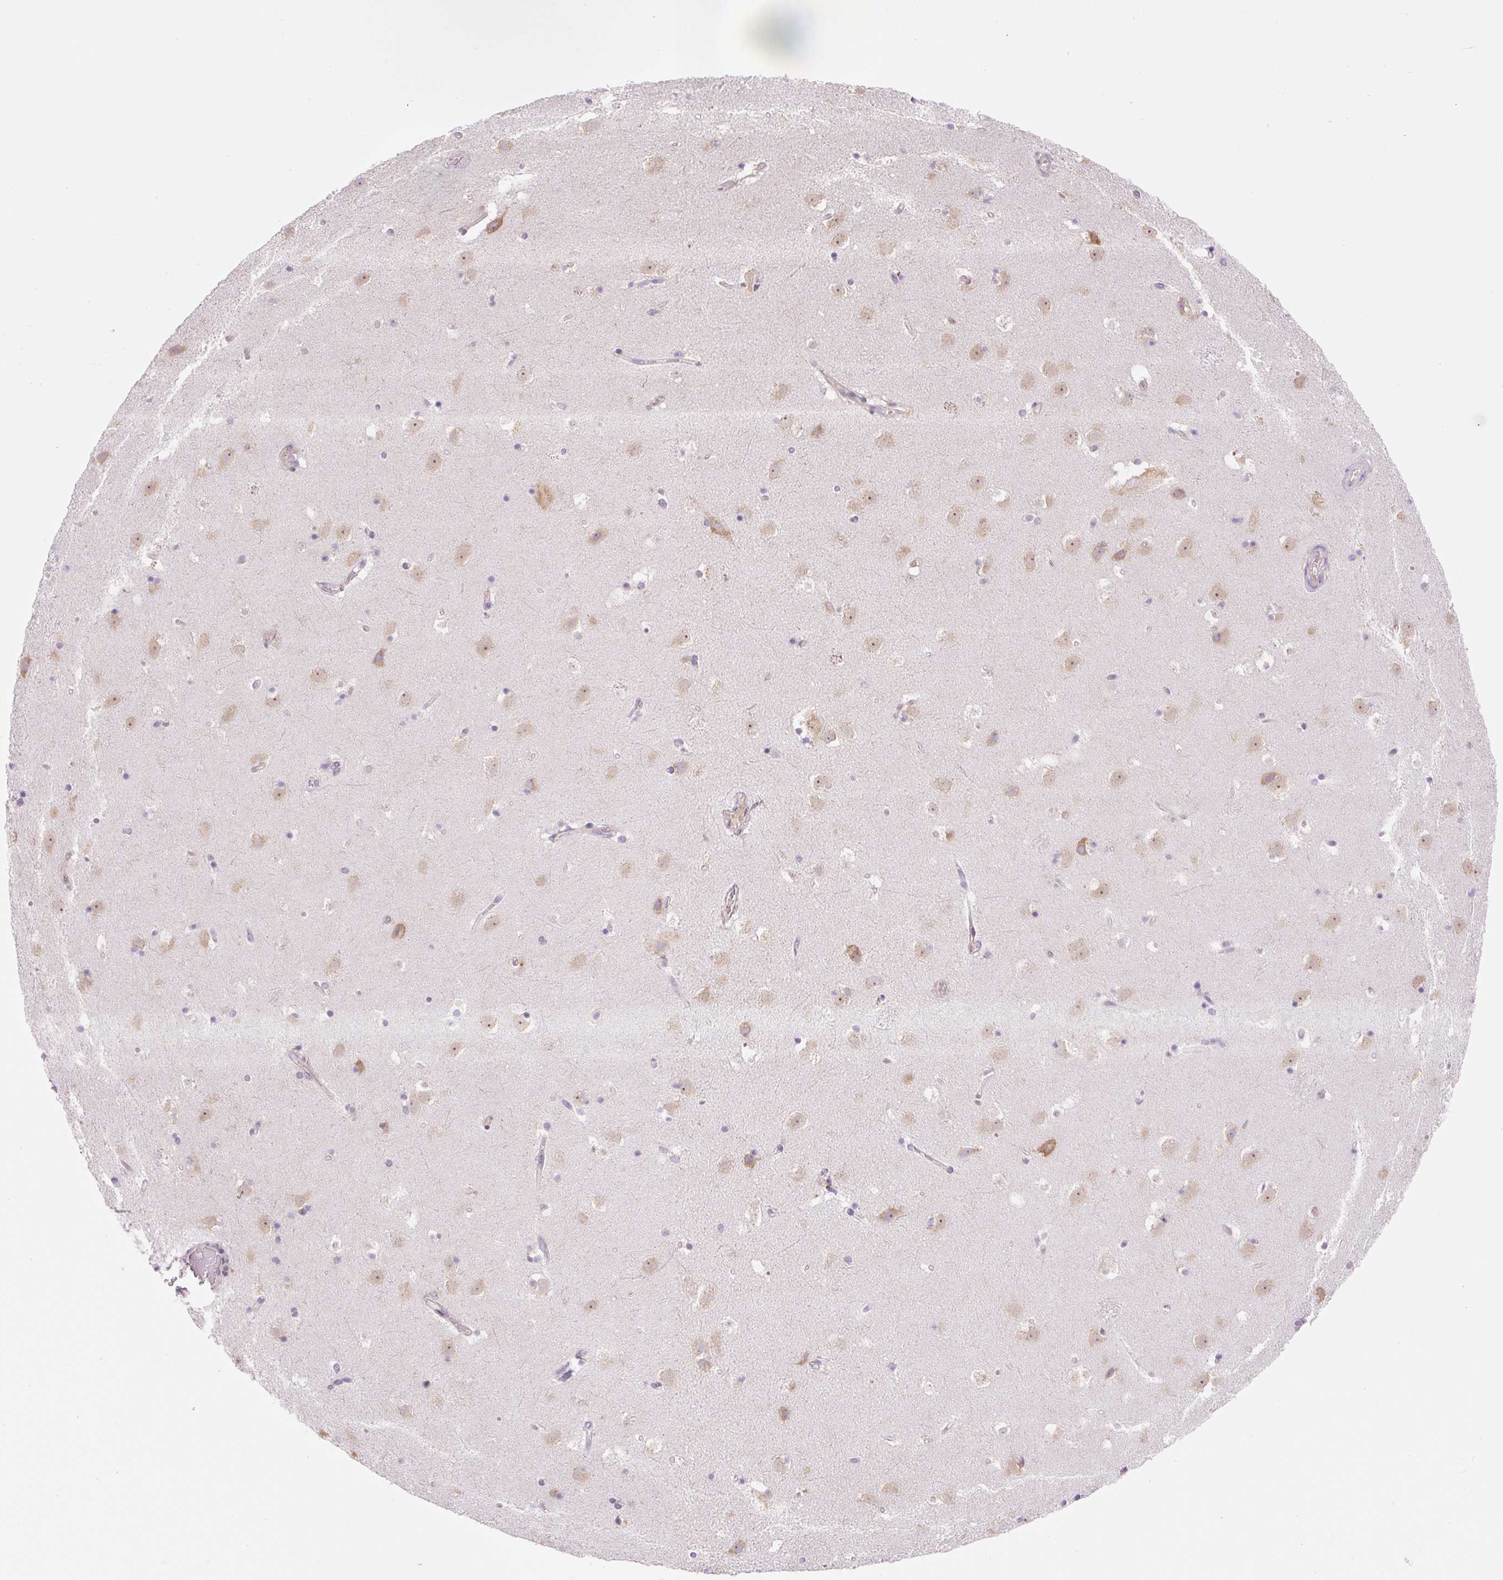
{"staining": {"intensity": "negative", "quantity": "none", "location": "none"}, "tissue": "caudate", "cell_type": "Glial cells", "image_type": "normal", "snomed": [{"axis": "morphology", "description": "Normal tissue, NOS"}, {"axis": "topography", "description": "Lateral ventricle wall"}], "caption": "Immunohistochemical staining of benign human caudate exhibits no significant staining in glial cells. Brightfield microscopy of immunohistochemistry stained with DAB (brown) and hematoxylin (blue), captured at high magnification.", "gene": "RPL18A", "patient": {"sex": "male", "age": 37}}